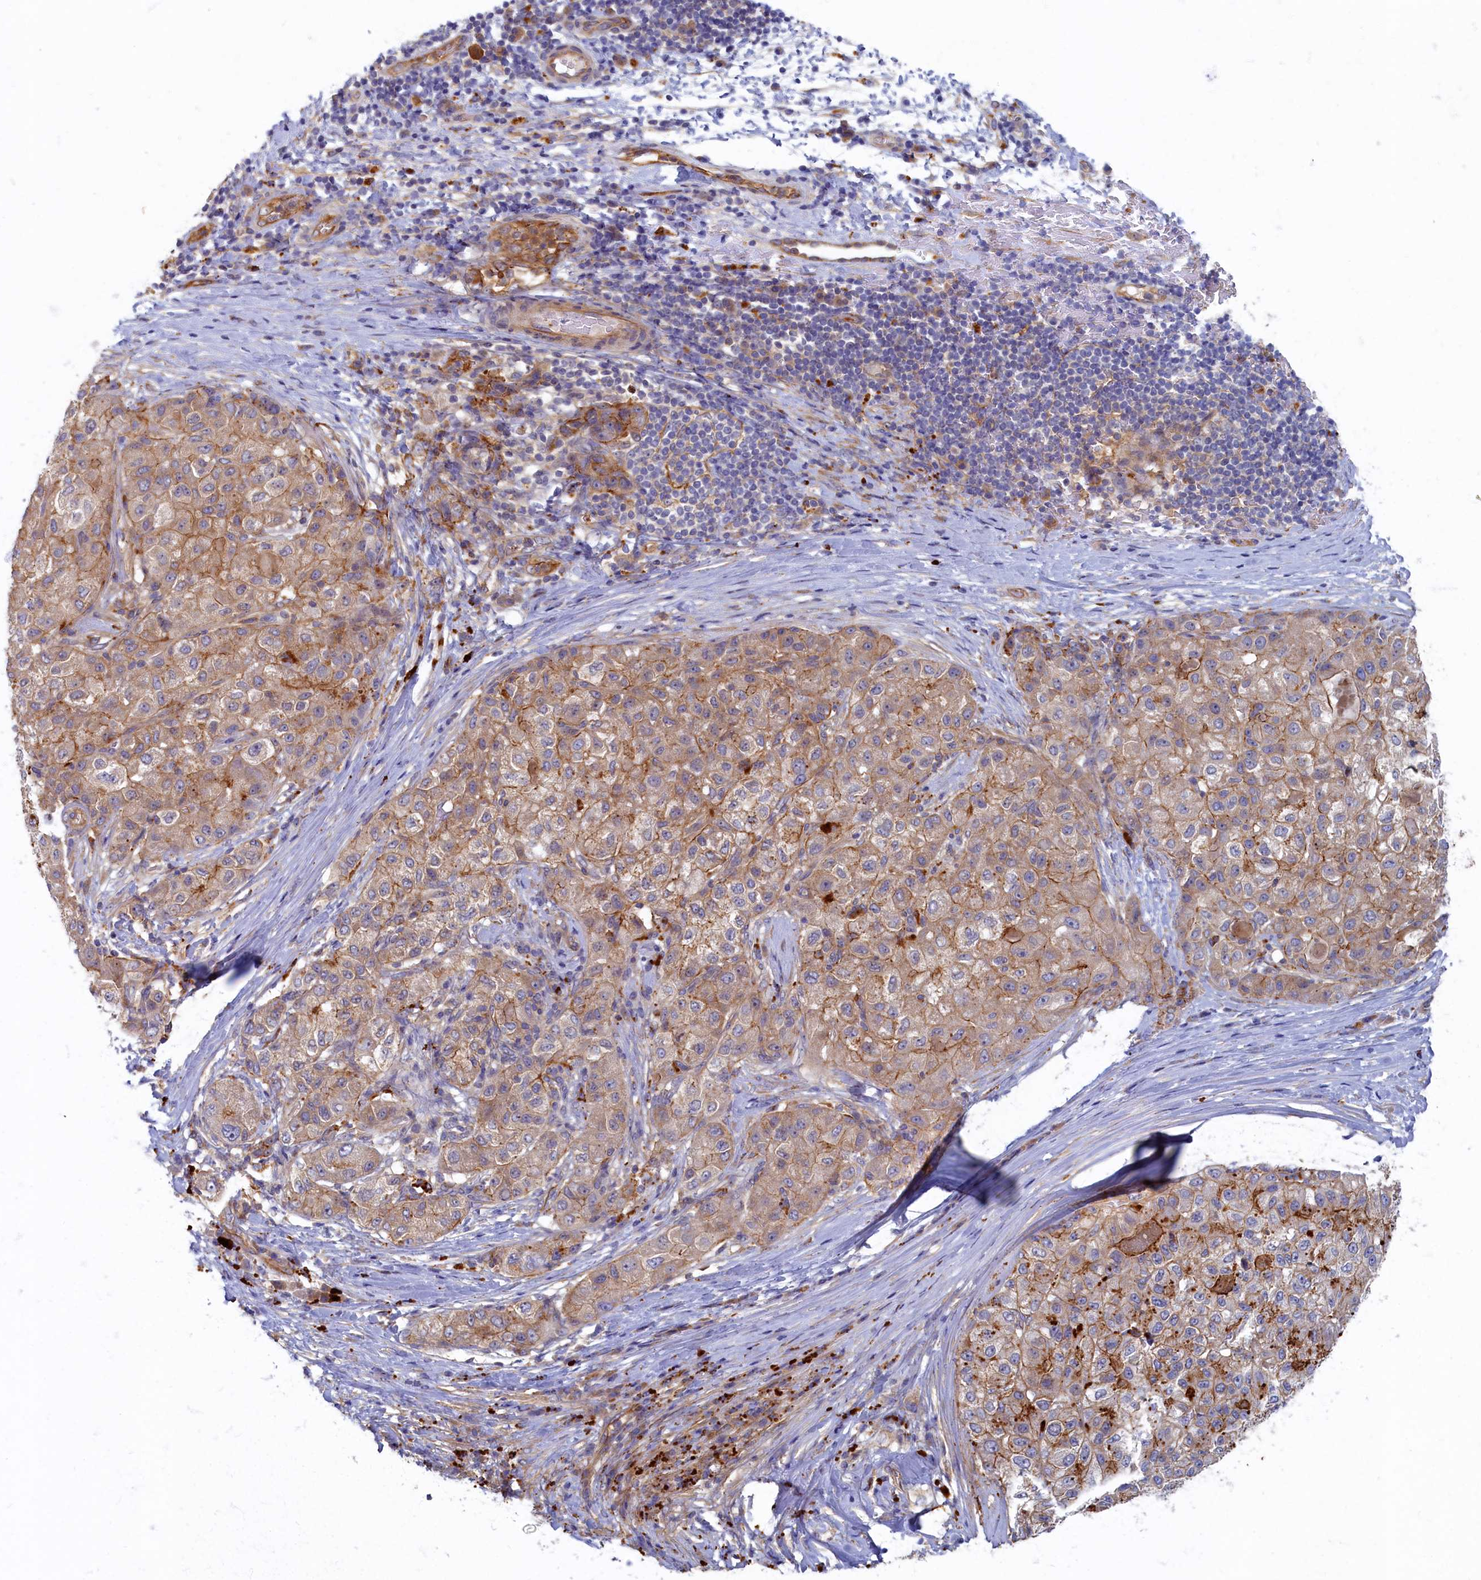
{"staining": {"intensity": "moderate", "quantity": "25%-75%", "location": "cytoplasmic/membranous"}, "tissue": "liver cancer", "cell_type": "Tumor cells", "image_type": "cancer", "snomed": [{"axis": "morphology", "description": "Carcinoma, Hepatocellular, NOS"}, {"axis": "topography", "description": "Liver"}], "caption": "High-magnification brightfield microscopy of liver hepatocellular carcinoma stained with DAB (brown) and counterstained with hematoxylin (blue). tumor cells exhibit moderate cytoplasmic/membranous expression is seen in approximately25%-75% of cells.", "gene": "PSMG2", "patient": {"sex": "male", "age": 80}}